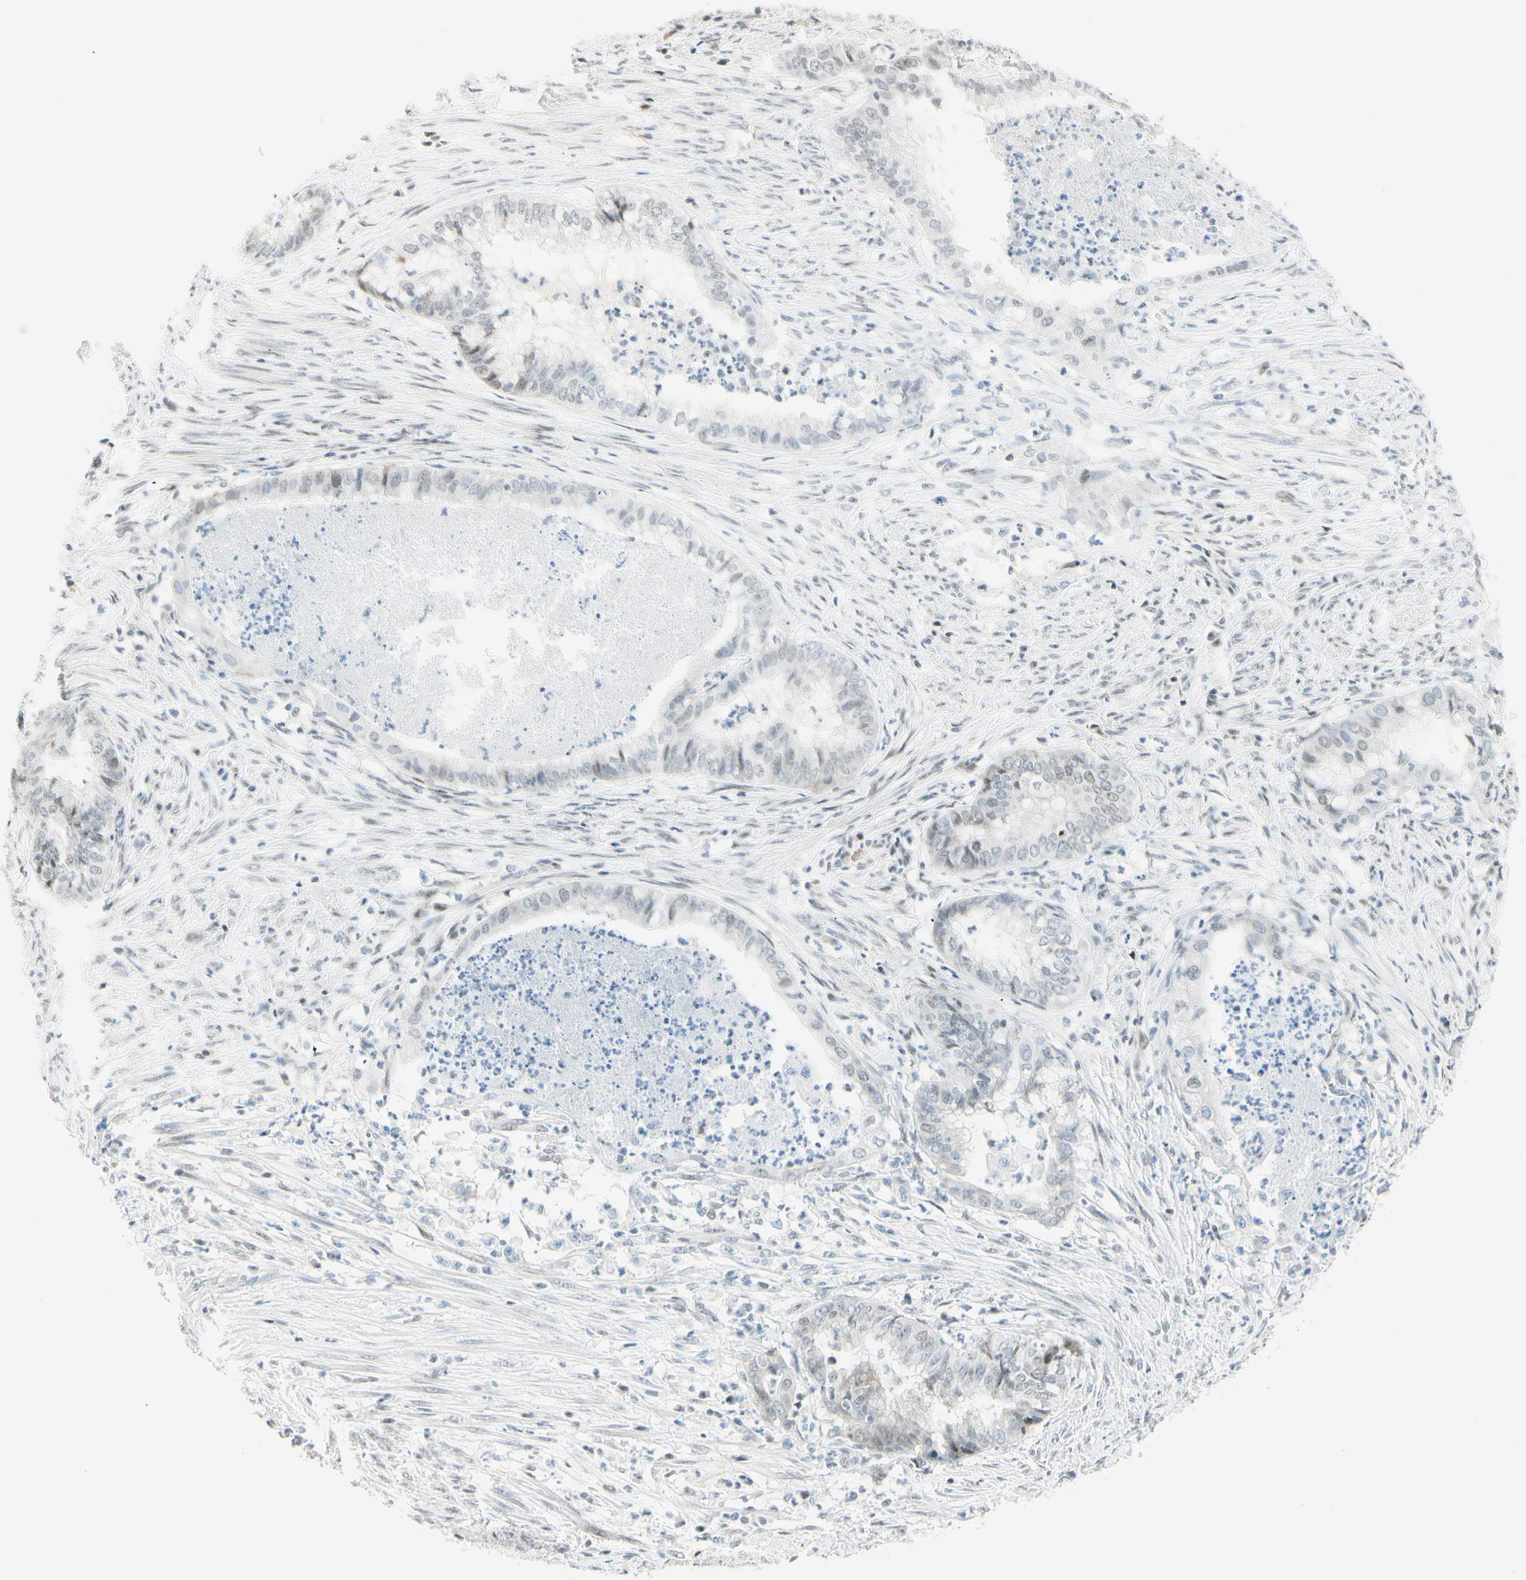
{"staining": {"intensity": "weak", "quantity": "<25%", "location": "nuclear"}, "tissue": "endometrial cancer", "cell_type": "Tumor cells", "image_type": "cancer", "snomed": [{"axis": "morphology", "description": "Adenocarcinoma, NOS"}, {"axis": "topography", "description": "Endometrium"}], "caption": "Endometrial adenocarcinoma was stained to show a protein in brown. There is no significant positivity in tumor cells. (DAB (3,3'-diaminobenzidine) immunohistochemistry (IHC), high magnification).", "gene": "PKNOX1", "patient": {"sex": "female", "age": 79}}